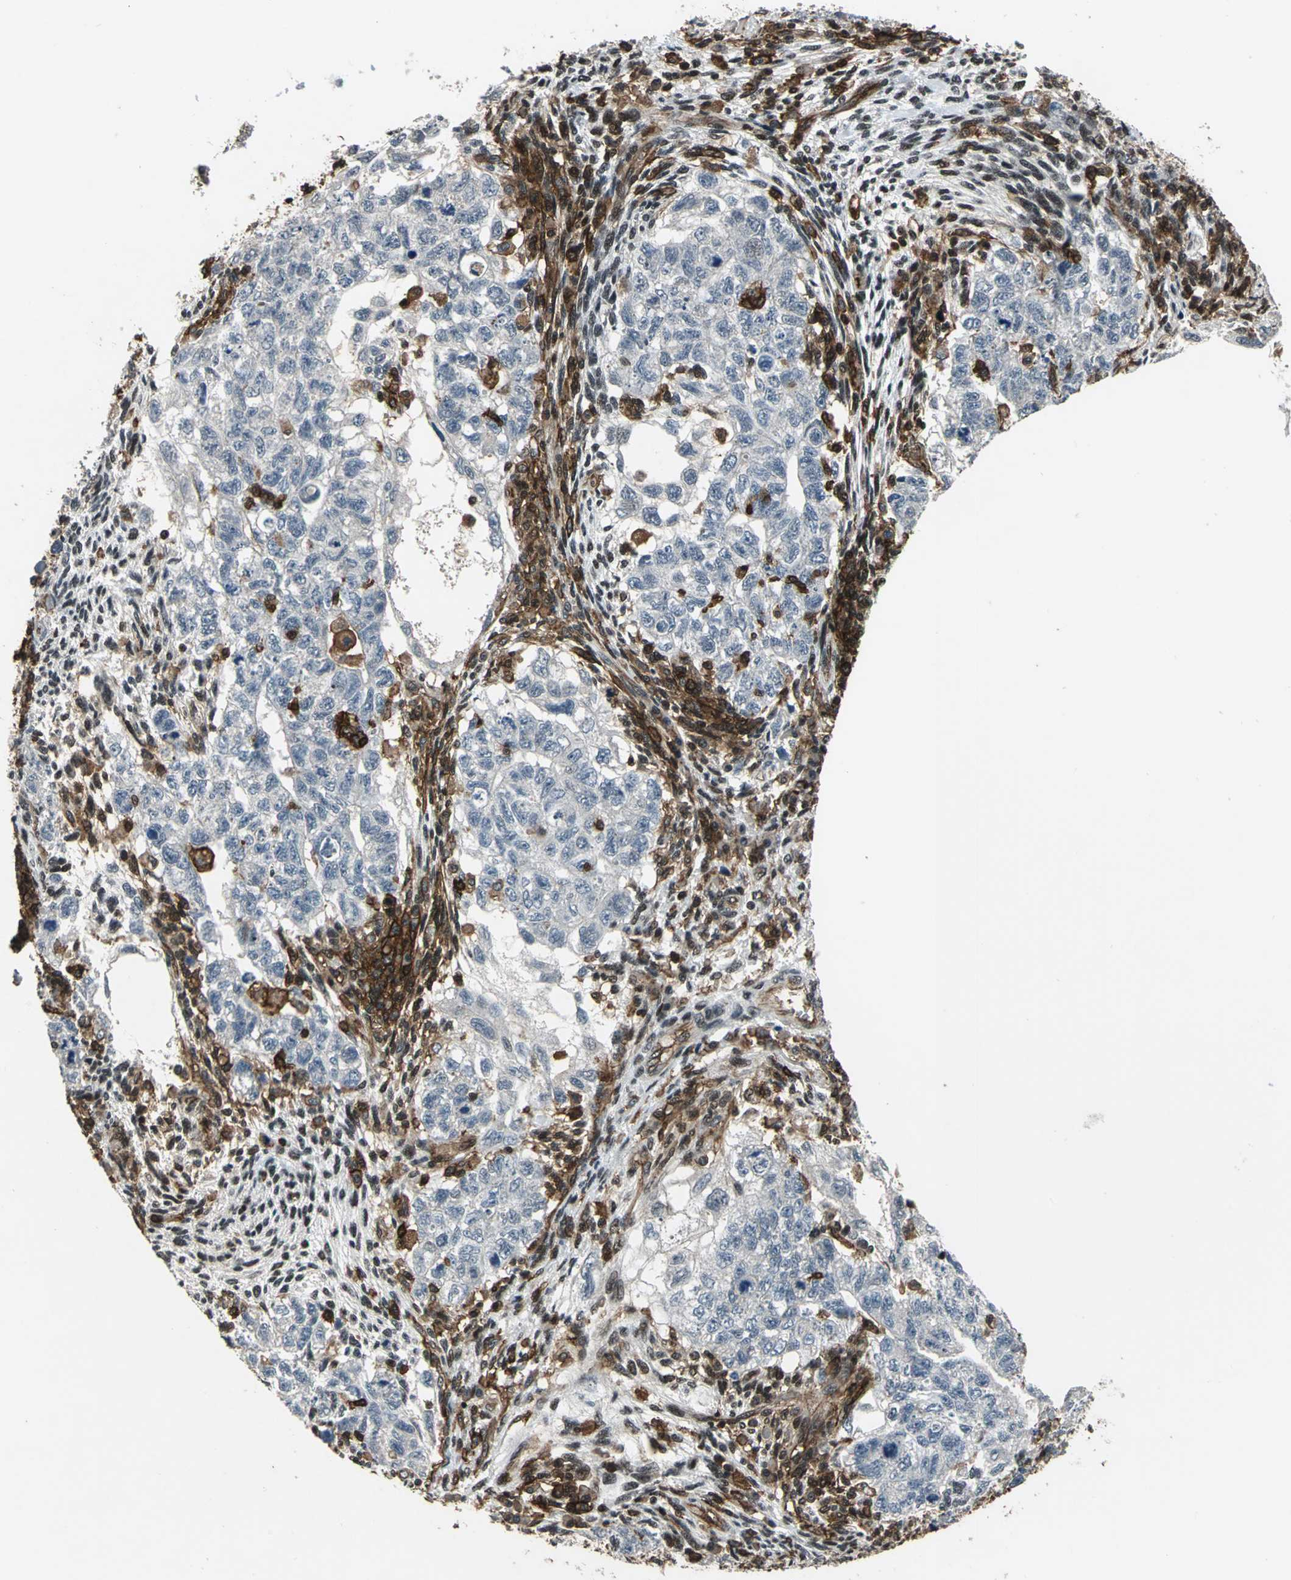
{"staining": {"intensity": "negative", "quantity": "none", "location": "none"}, "tissue": "testis cancer", "cell_type": "Tumor cells", "image_type": "cancer", "snomed": [{"axis": "morphology", "description": "Normal tissue, NOS"}, {"axis": "morphology", "description": "Carcinoma, Embryonal, NOS"}, {"axis": "topography", "description": "Testis"}], "caption": "DAB (3,3'-diaminobenzidine) immunohistochemical staining of human testis embryonal carcinoma exhibits no significant positivity in tumor cells.", "gene": "NR2C2", "patient": {"sex": "male", "age": 36}}